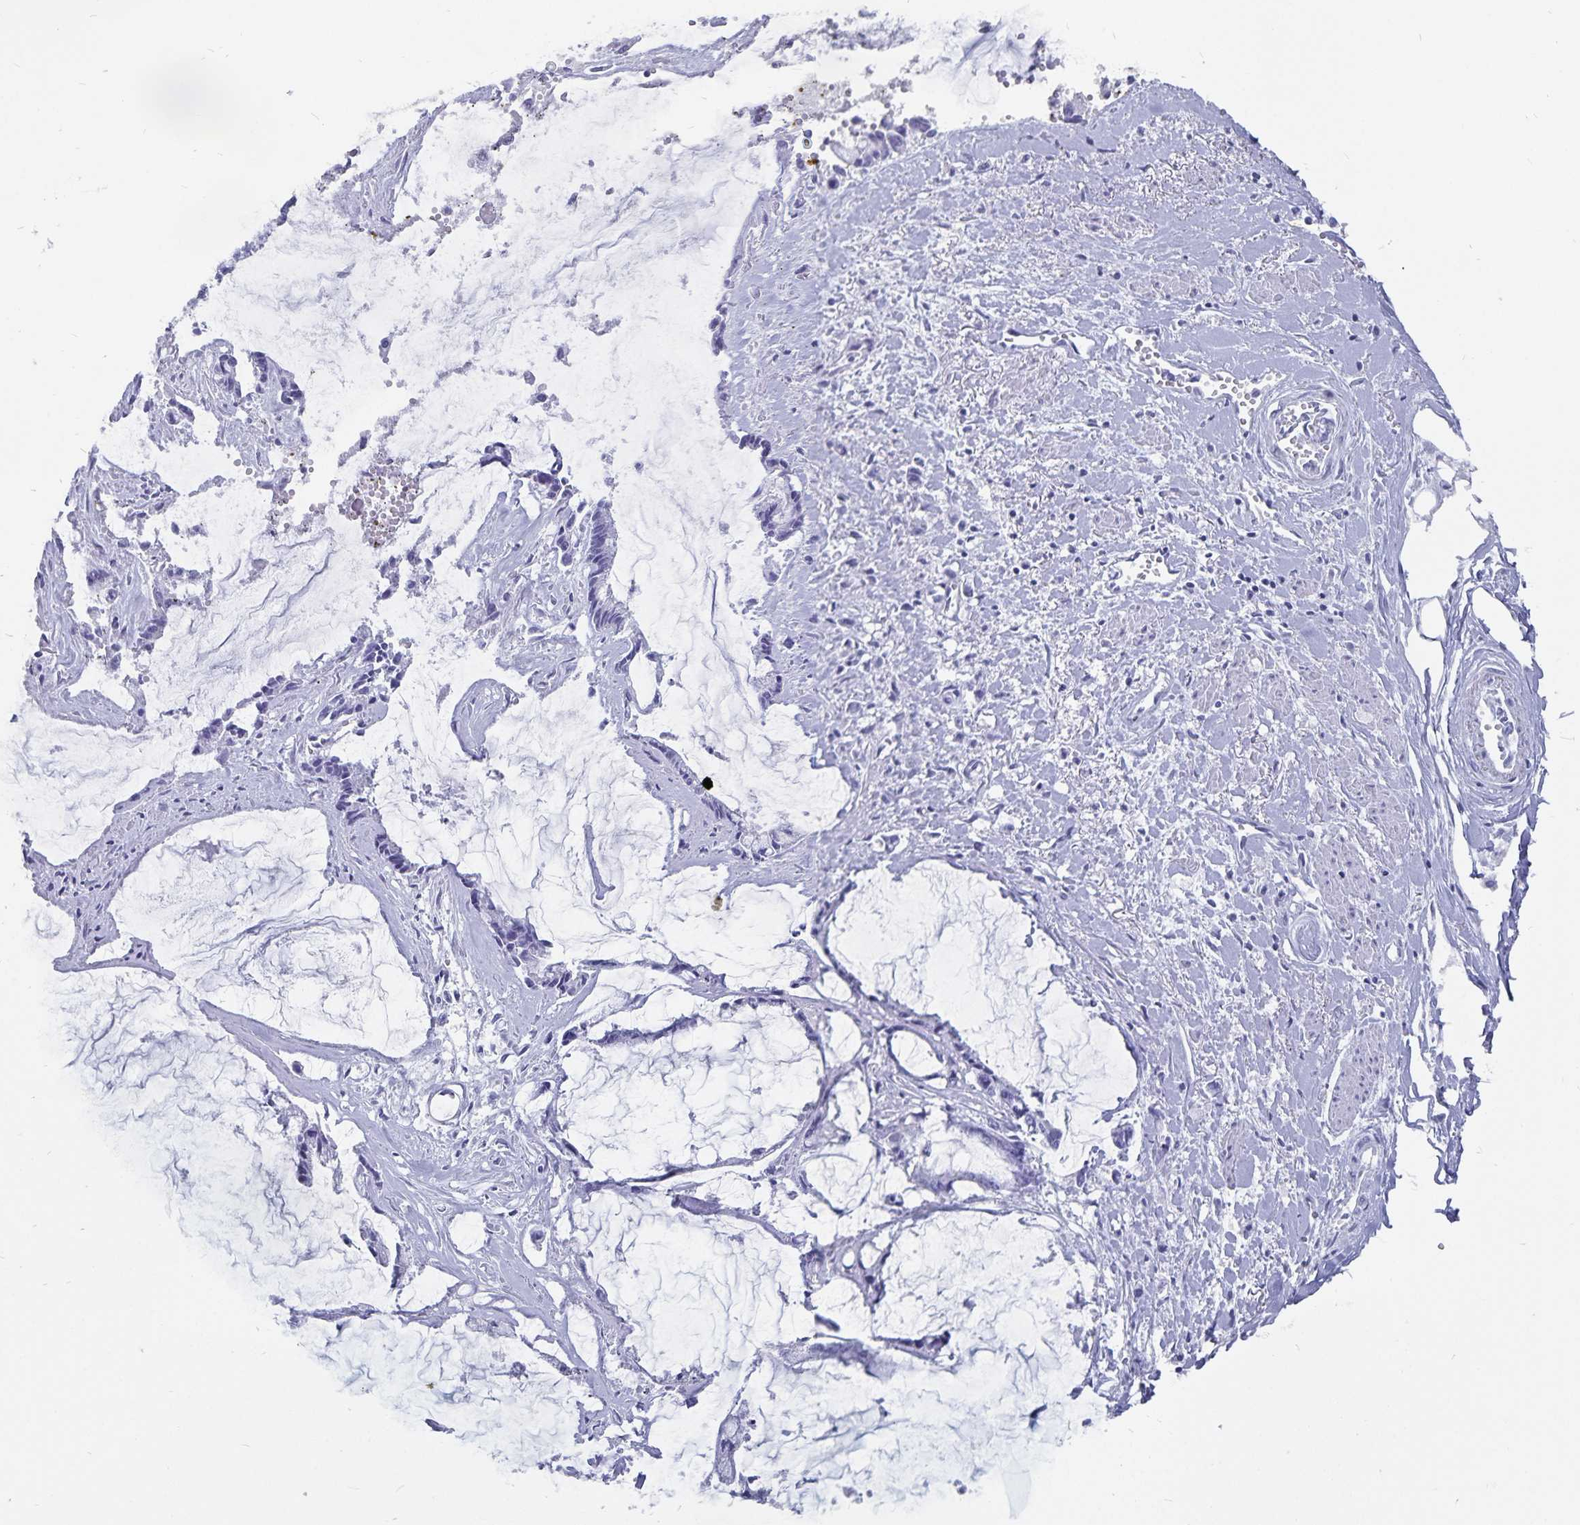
{"staining": {"intensity": "negative", "quantity": "none", "location": "none"}, "tissue": "ovarian cancer", "cell_type": "Tumor cells", "image_type": "cancer", "snomed": [{"axis": "morphology", "description": "Cystadenocarcinoma, mucinous, NOS"}, {"axis": "topography", "description": "Ovary"}], "caption": "Ovarian cancer (mucinous cystadenocarcinoma) was stained to show a protein in brown. There is no significant staining in tumor cells.", "gene": "ADH1A", "patient": {"sex": "female", "age": 90}}